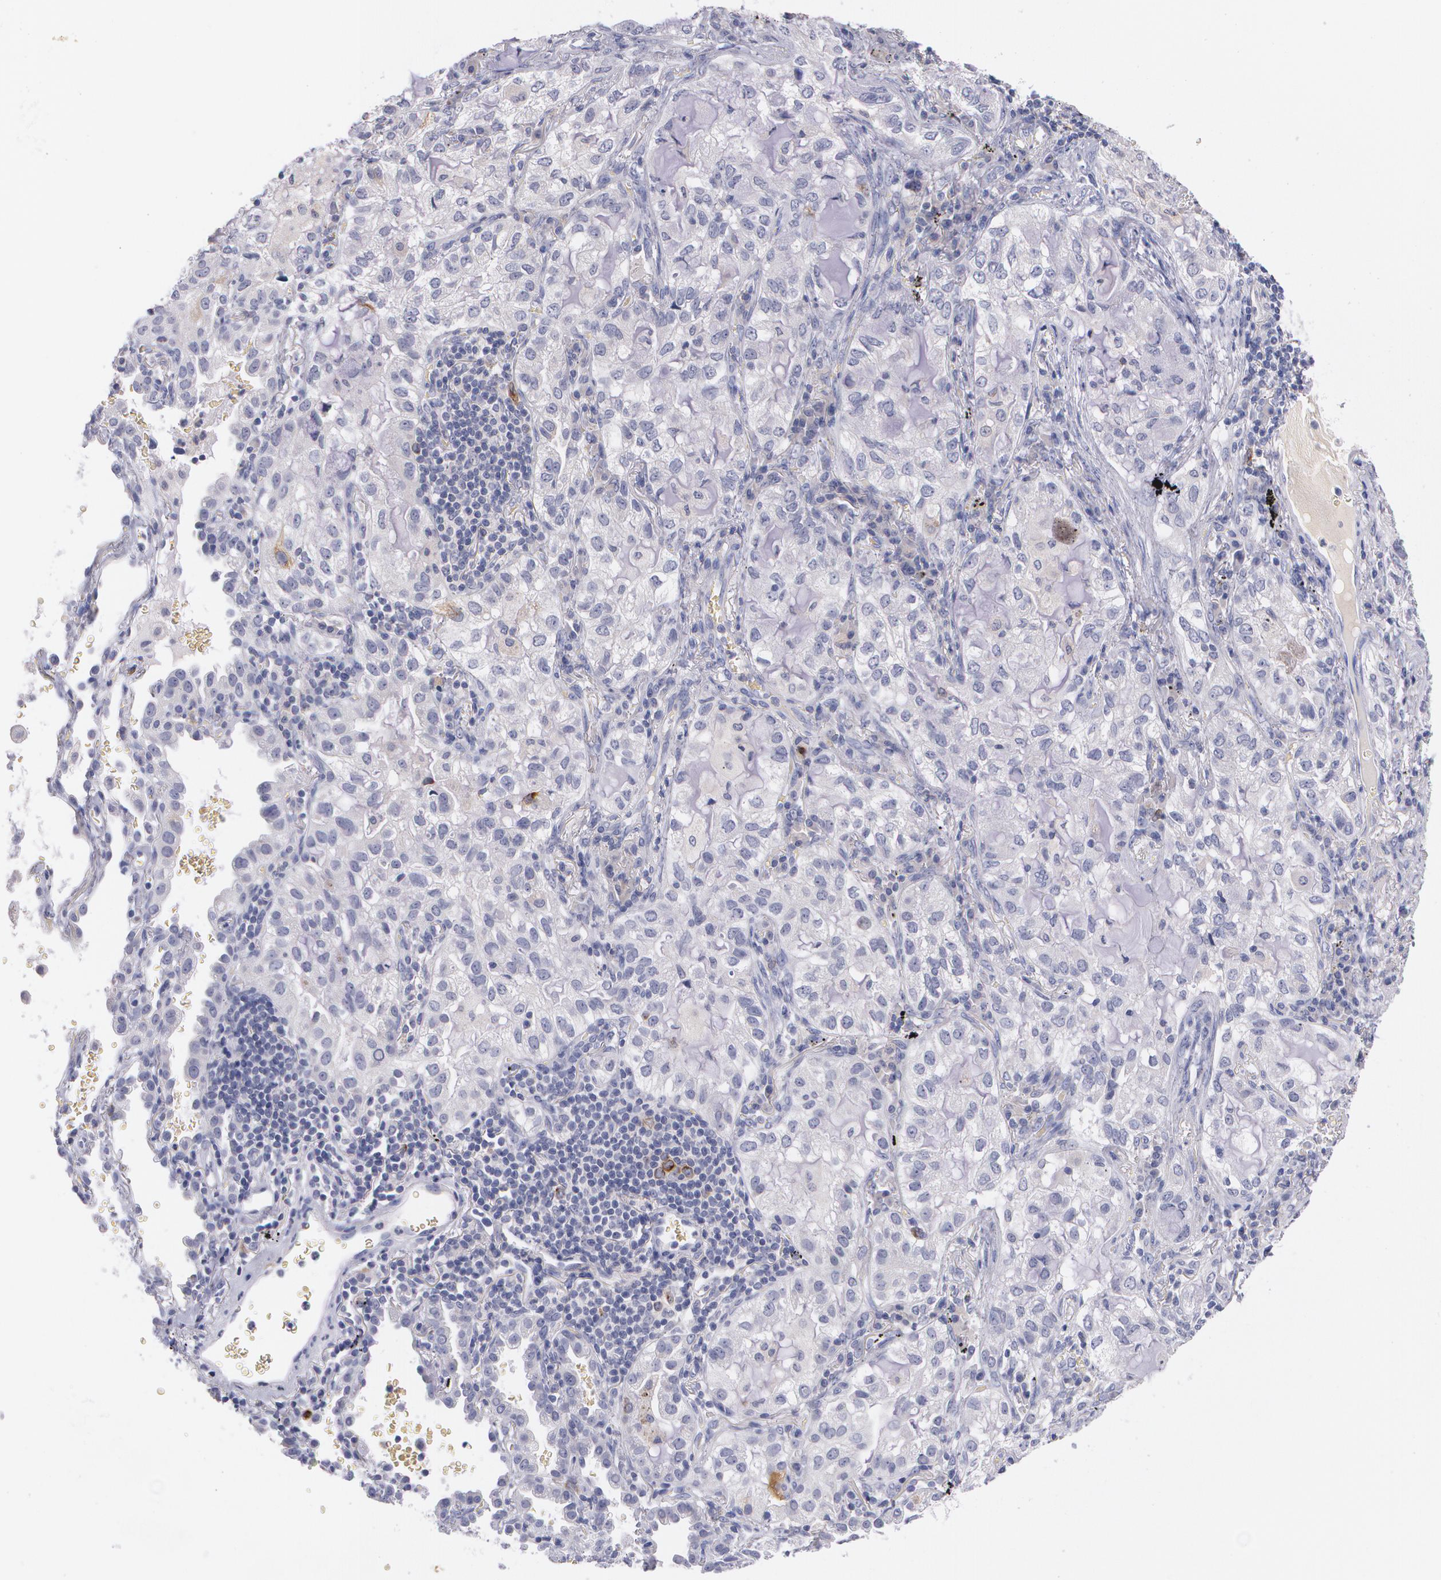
{"staining": {"intensity": "moderate", "quantity": "<25%", "location": "cytoplasmic/membranous"}, "tissue": "lung cancer", "cell_type": "Tumor cells", "image_type": "cancer", "snomed": [{"axis": "morphology", "description": "Adenocarcinoma, NOS"}, {"axis": "topography", "description": "Lung"}], "caption": "High-magnification brightfield microscopy of adenocarcinoma (lung) stained with DAB (brown) and counterstained with hematoxylin (blue). tumor cells exhibit moderate cytoplasmic/membranous positivity is seen in approximately<25% of cells.", "gene": "HMMR", "patient": {"sex": "female", "age": 50}}